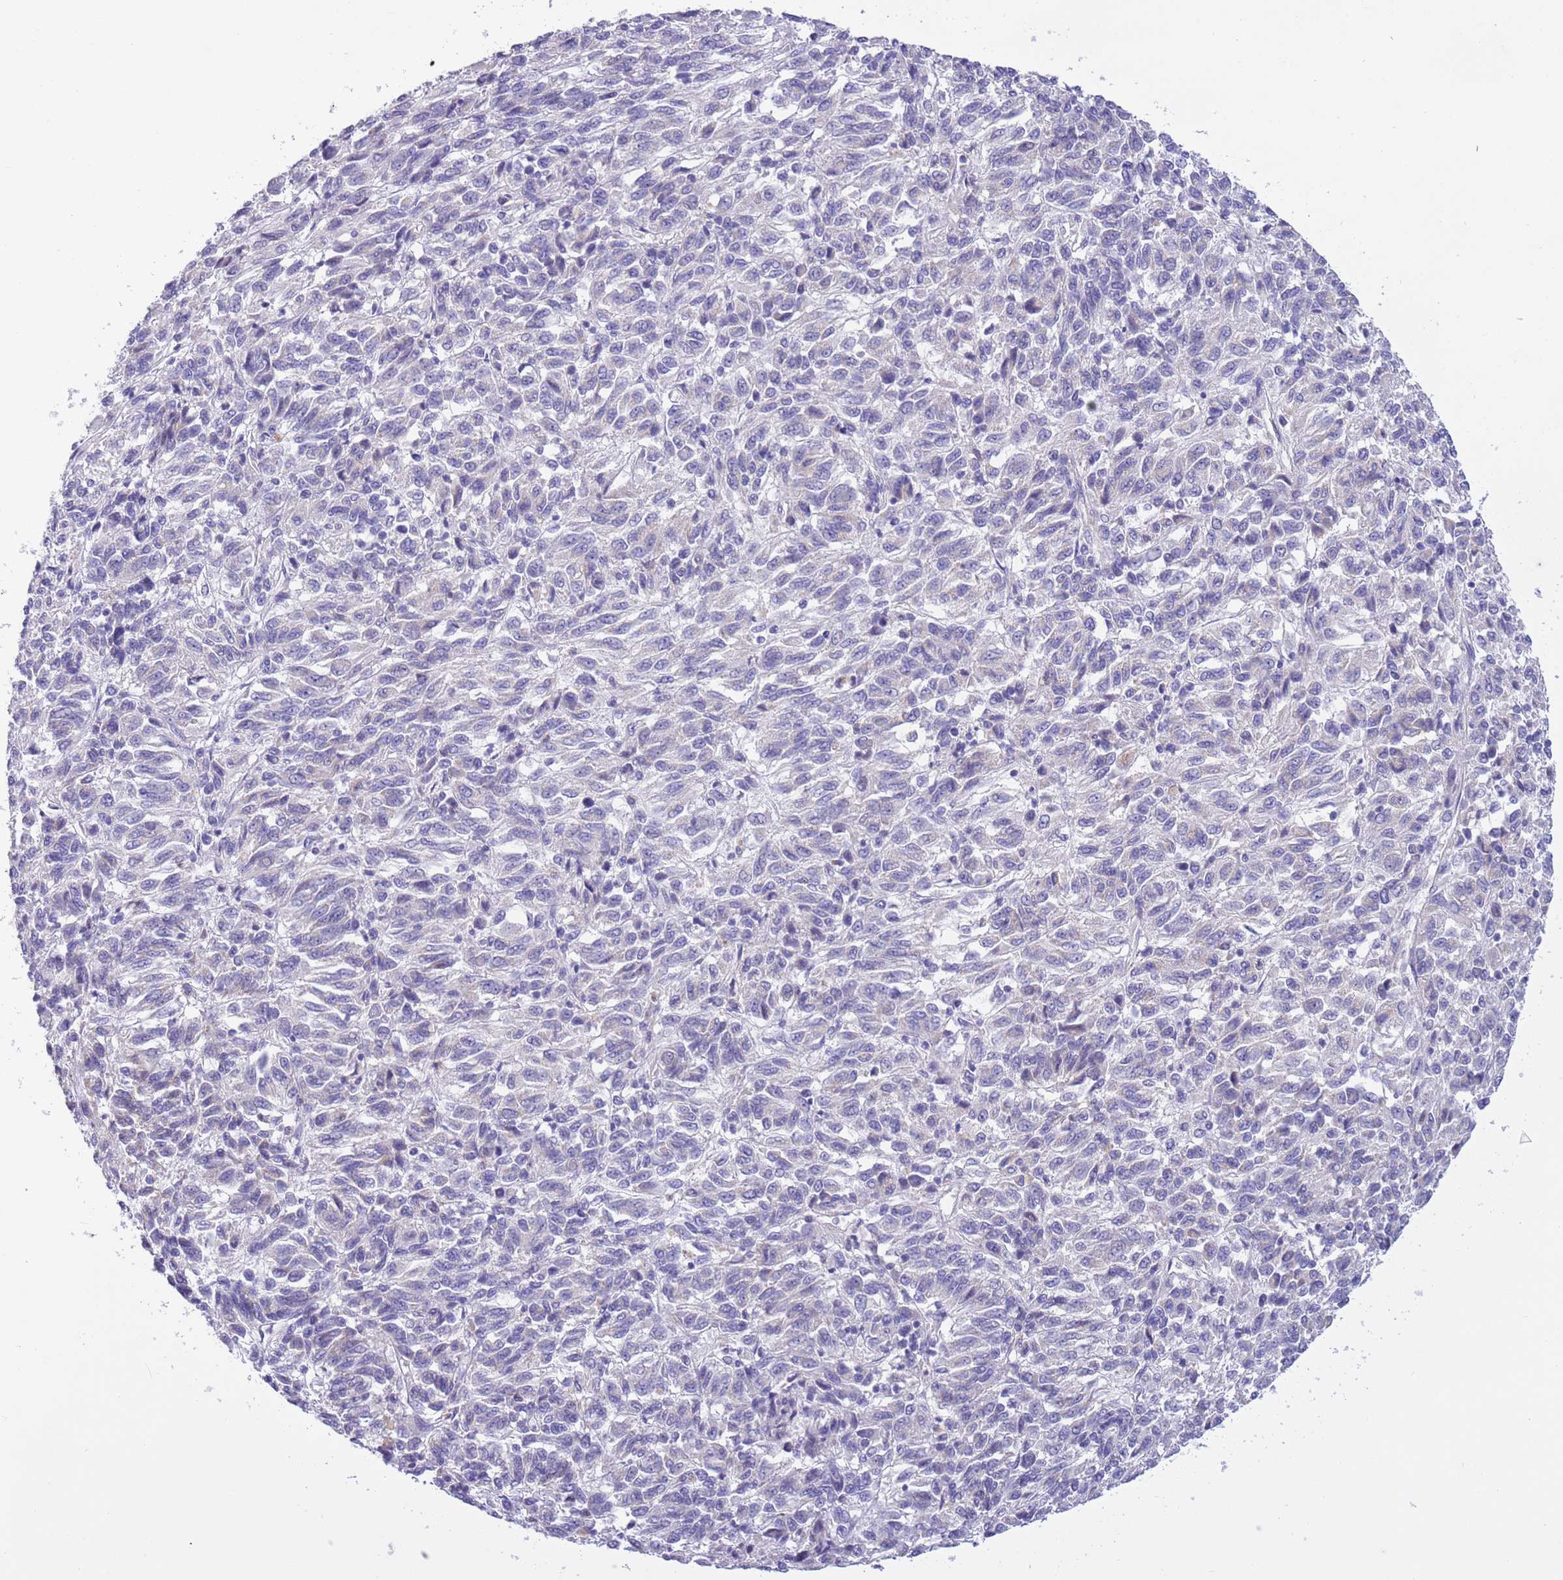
{"staining": {"intensity": "negative", "quantity": "none", "location": "none"}, "tissue": "melanoma", "cell_type": "Tumor cells", "image_type": "cancer", "snomed": [{"axis": "morphology", "description": "Malignant melanoma, Metastatic site"}, {"axis": "topography", "description": "Lung"}], "caption": "Image shows no protein staining in tumor cells of malignant melanoma (metastatic site) tissue.", "gene": "NET1", "patient": {"sex": "male", "age": 64}}